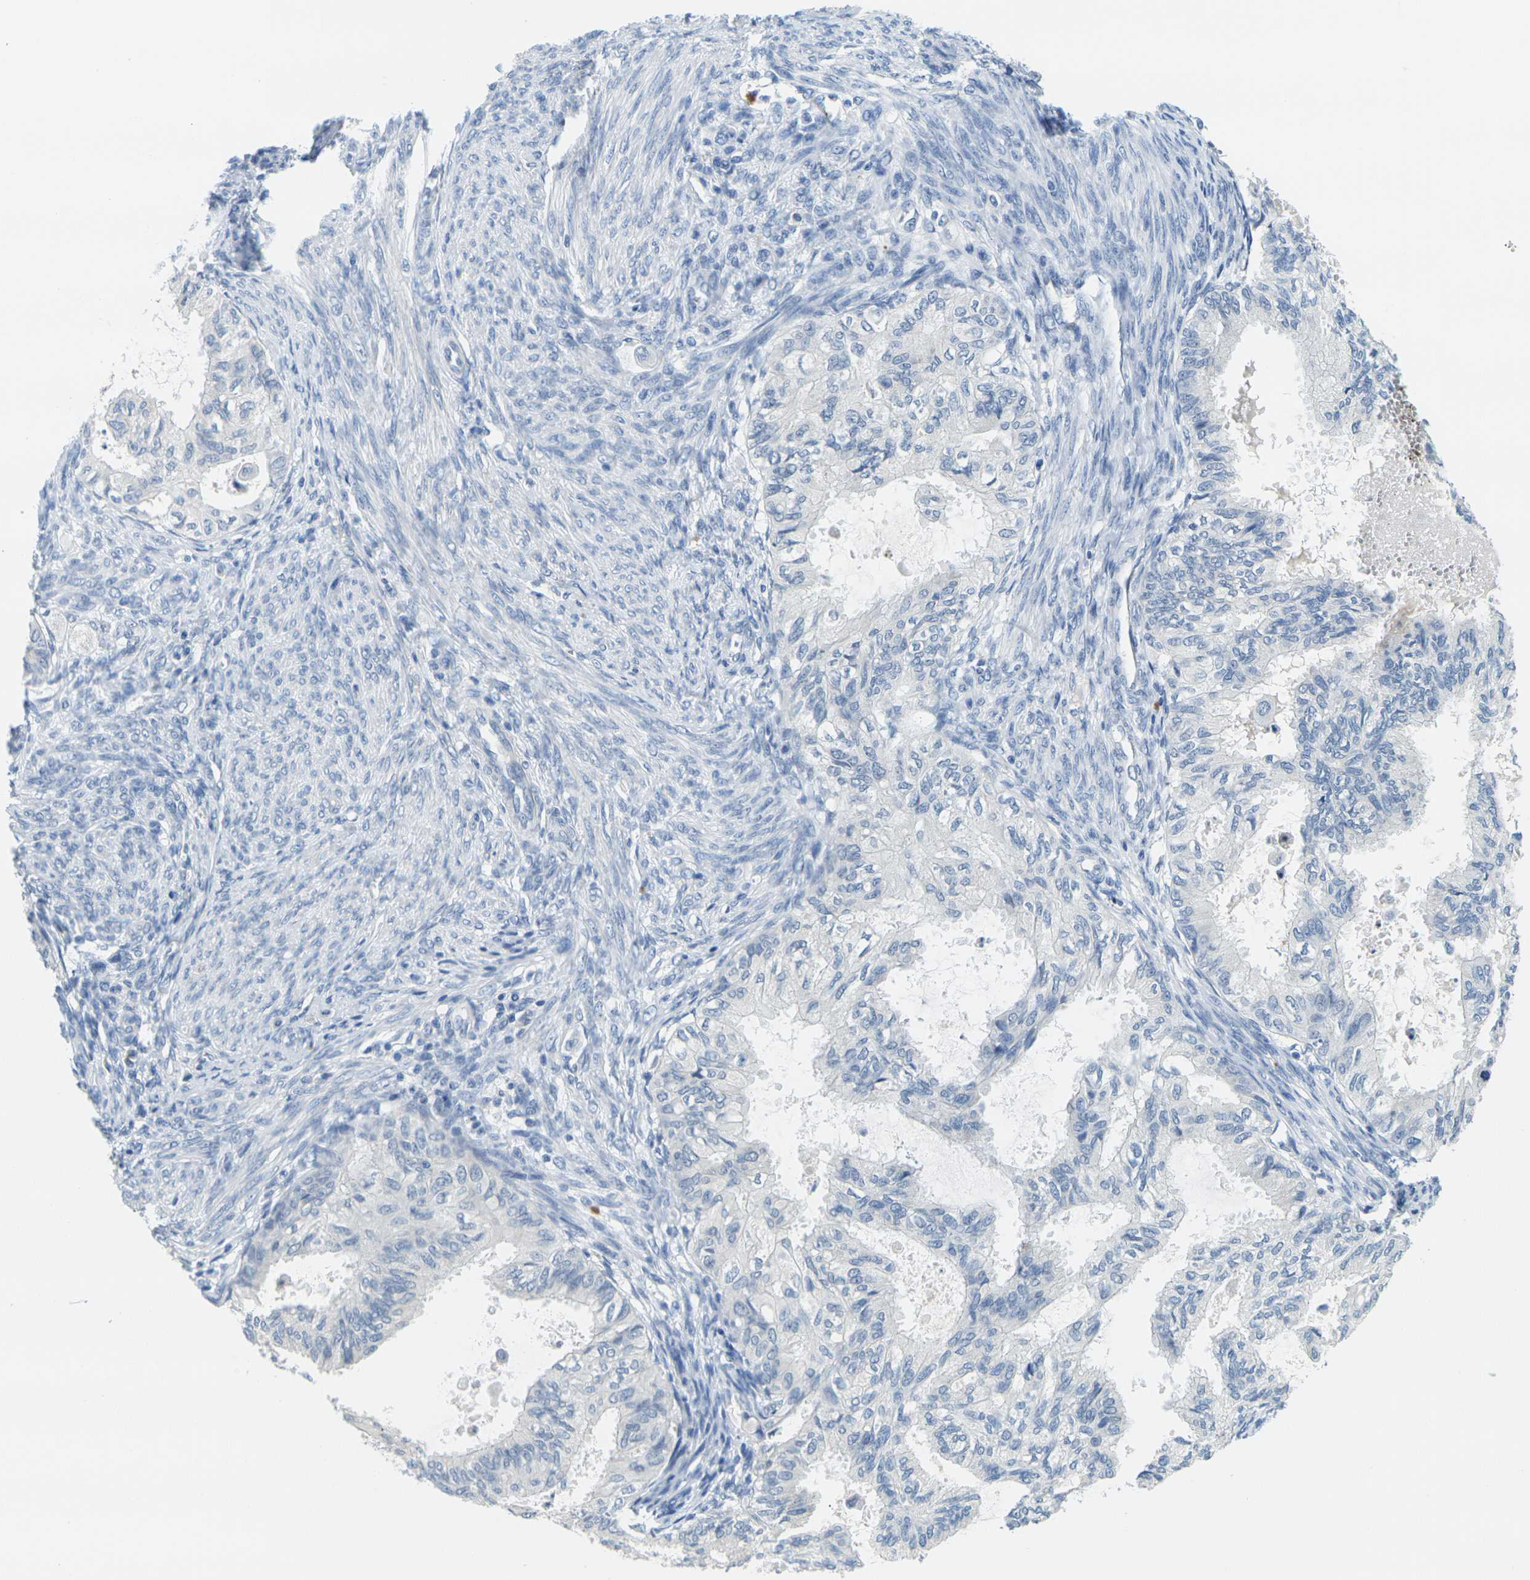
{"staining": {"intensity": "negative", "quantity": "none", "location": "none"}, "tissue": "cervical cancer", "cell_type": "Tumor cells", "image_type": "cancer", "snomed": [{"axis": "morphology", "description": "Normal tissue, NOS"}, {"axis": "morphology", "description": "Adenocarcinoma, NOS"}, {"axis": "topography", "description": "Cervix"}, {"axis": "topography", "description": "Endometrium"}], "caption": "Tumor cells are negative for brown protein staining in cervical cancer (adenocarcinoma). (Stains: DAB immunohistochemistry with hematoxylin counter stain, Microscopy: brightfield microscopy at high magnification).", "gene": "GPR15", "patient": {"sex": "female", "age": 86}}